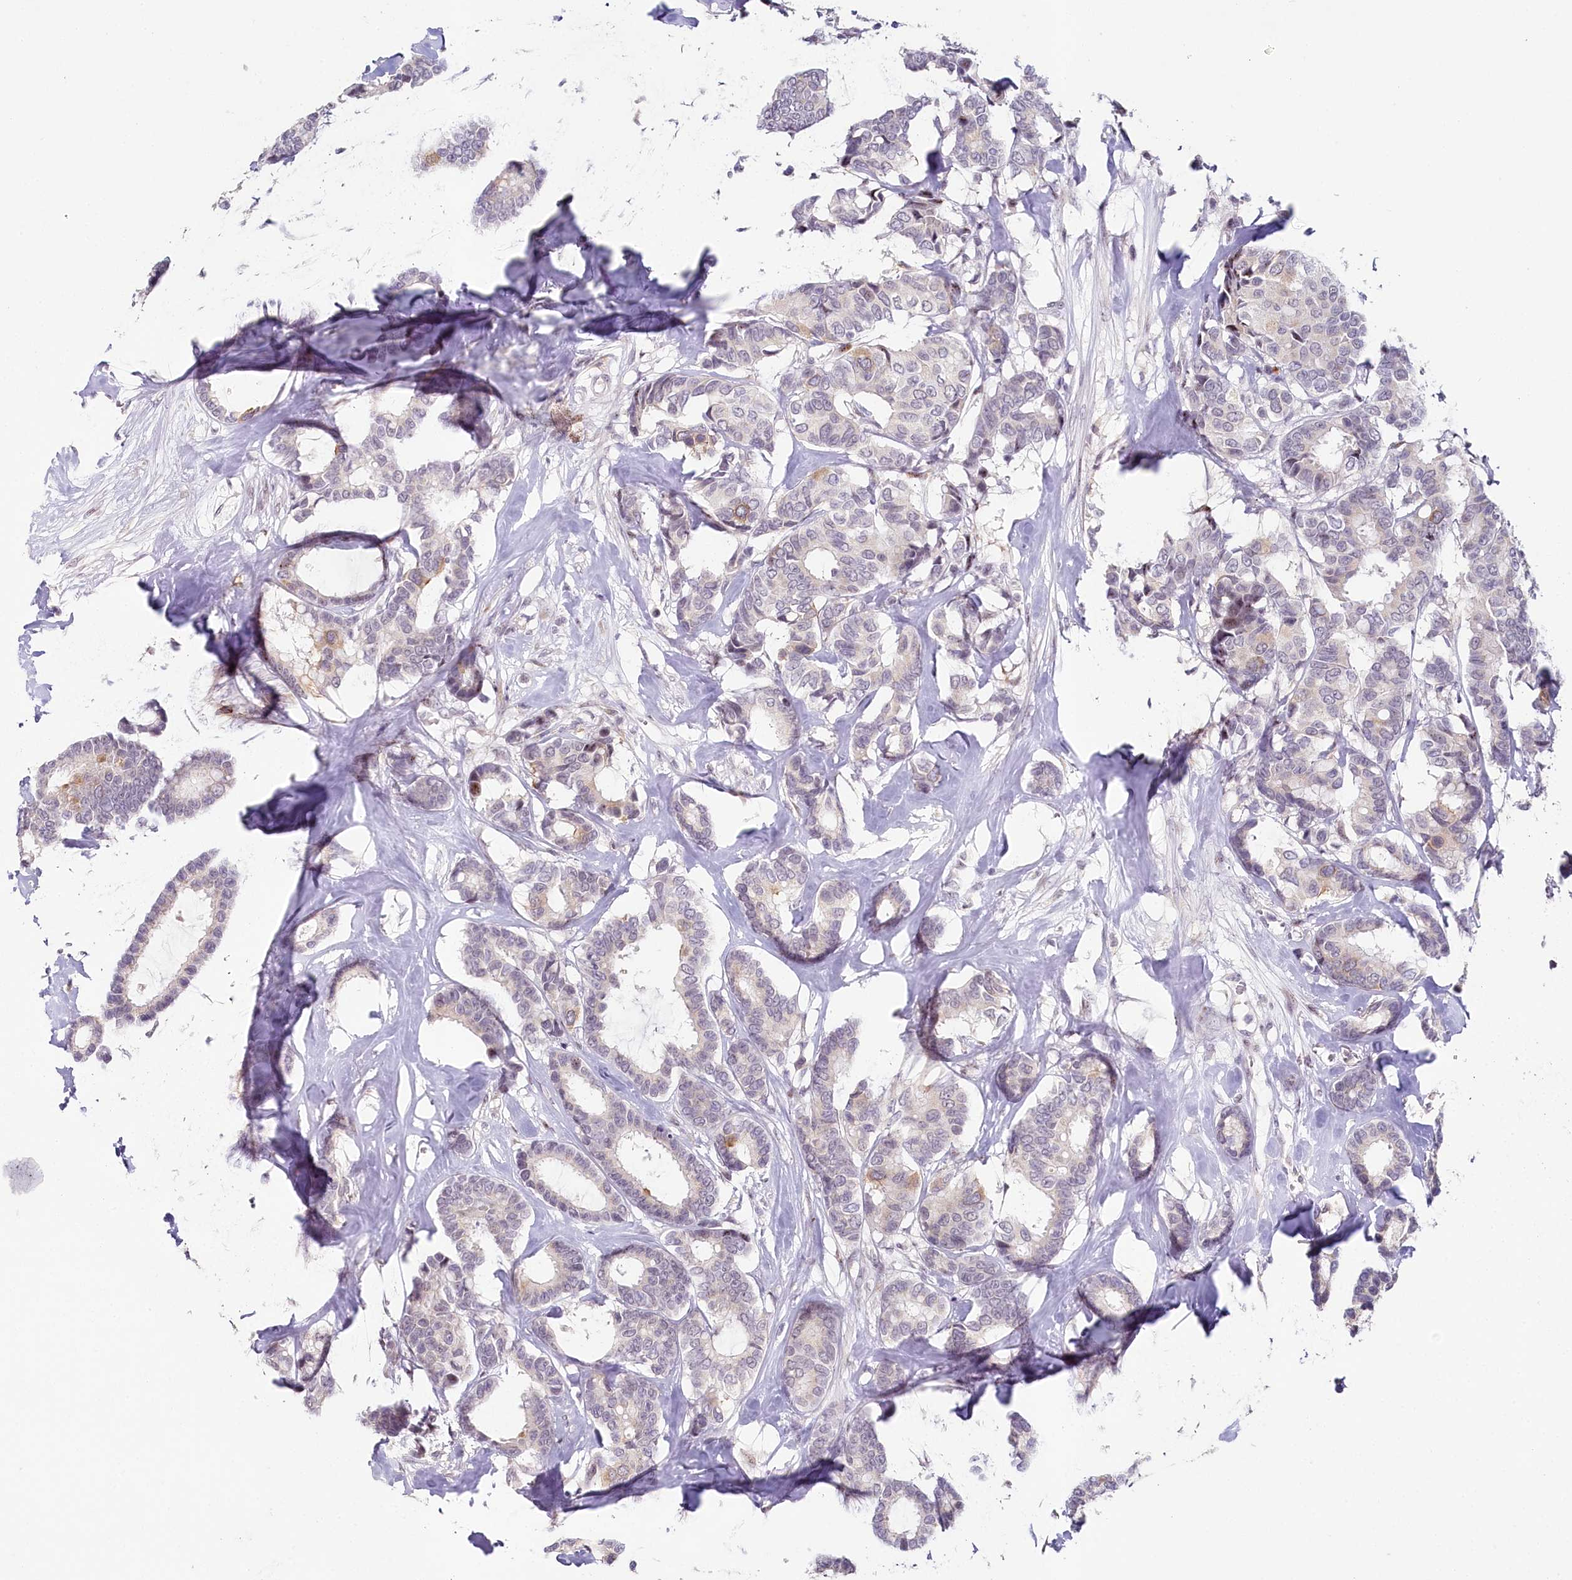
{"staining": {"intensity": "weak", "quantity": "<25%", "location": "cytoplasmic/membranous"}, "tissue": "breast cancer", "cell_type": "Tumor cells", "image_type": "cancer", "snomed": [{"axis": "morphology", "description": "Duct carcinoma"}, {"axis": "topography", "description": "Breast"}], "caption": "This image is of breast invasive ductal carcinoma stained with immunohistochemistry (IHC) to label a protein in brown with the nuclei are counter-stained blue. There is no positivity in tumor cells.", "gene": "HPD", "patient": {"sex": "female", "age": 87}}